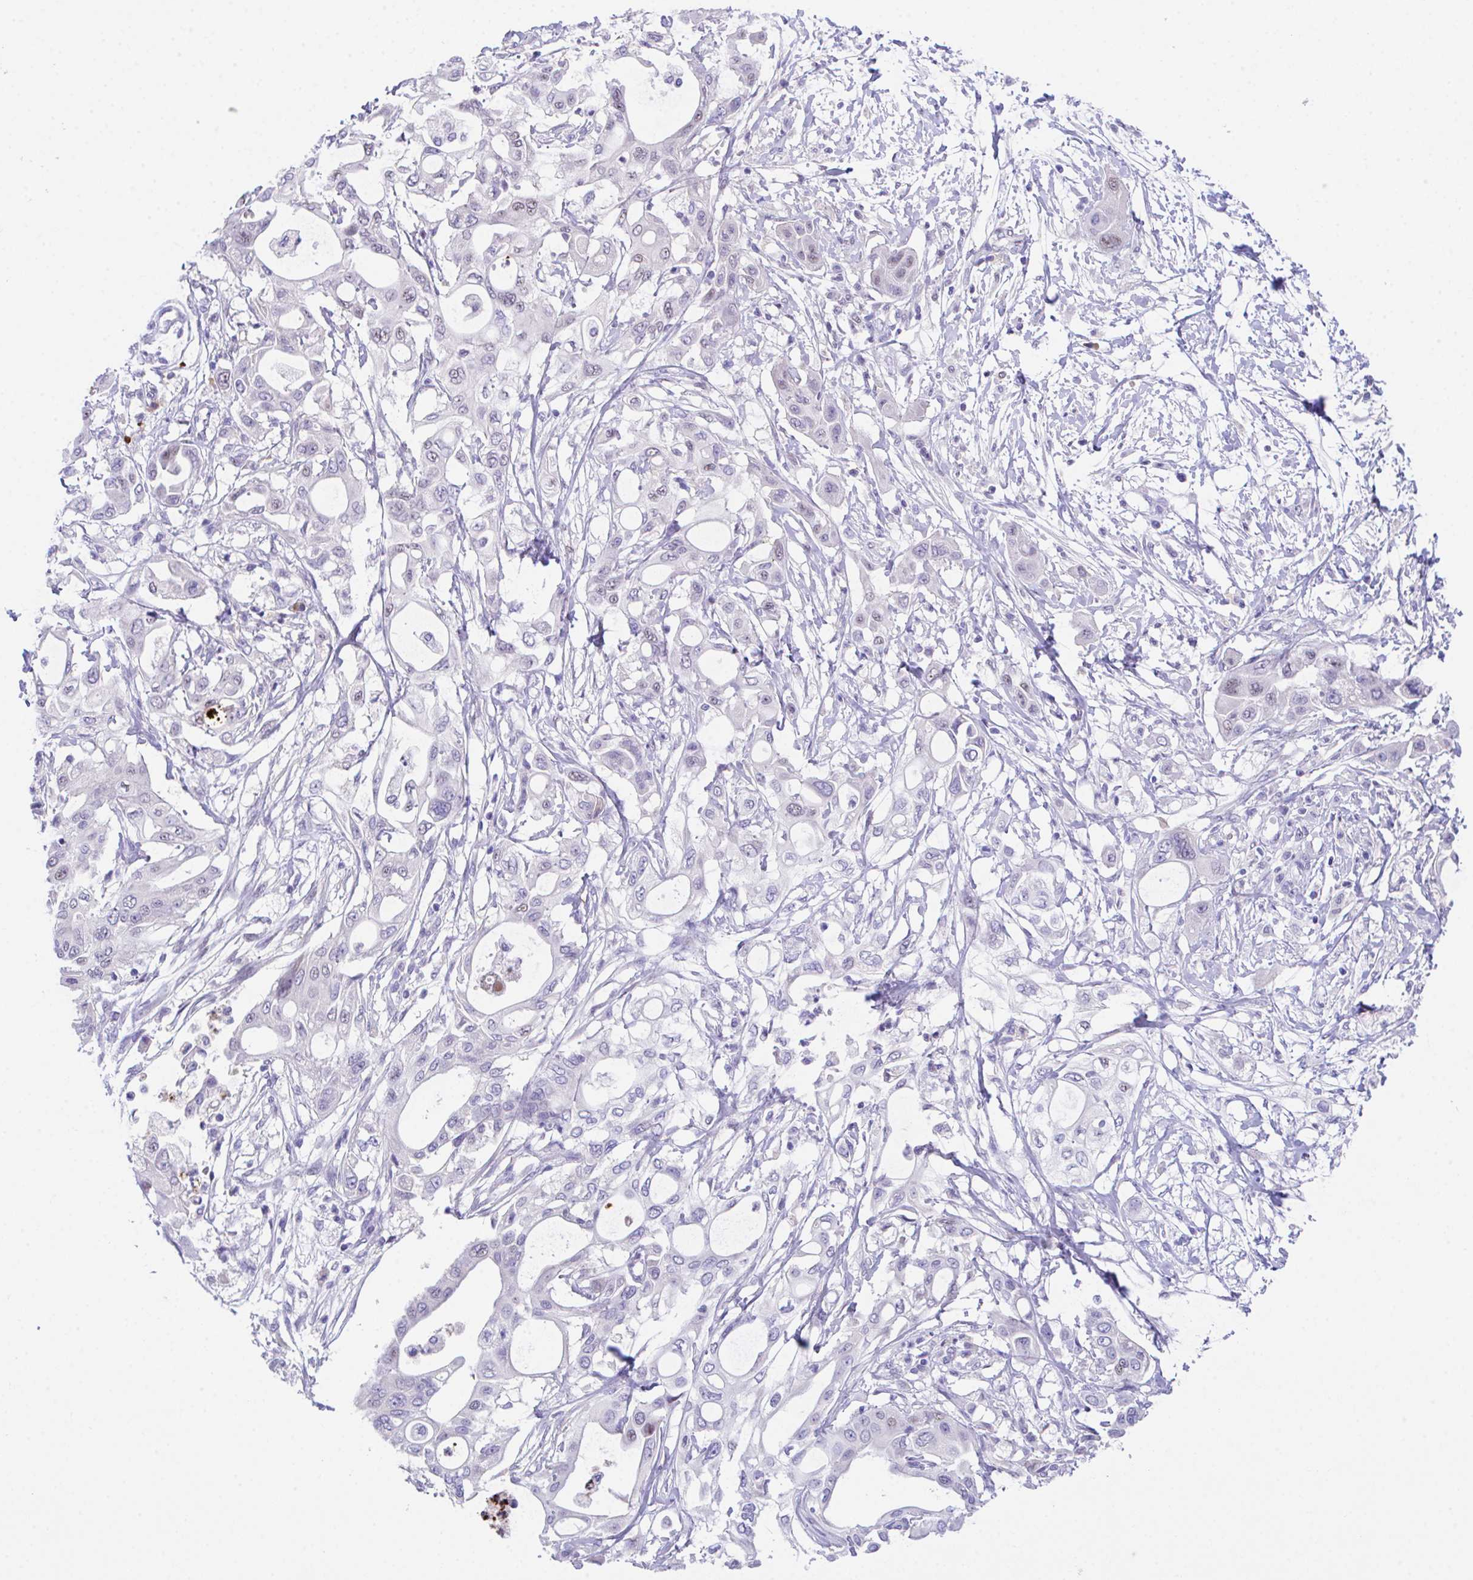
{"staining": {"intensity": "weak", "quantity": "<25%", "location": "nuclear"}, "tissue": "pancreatic cancer", "cell_type": "Tumor cells", "image_type": "cancer", "snomed": [{"axis": "morphology", "description": "Adenocarcinoma, NOS"}, {"axis": "topography", "description": "Pancreas"}], "caption": "This is a image of immunohistochemistry (IHC) staining of pancreatic adenocarcinoma, which shows no staining in tumor cells.", "gene": "HOXB4", "patient": {"sex": "male", "age": 68}}